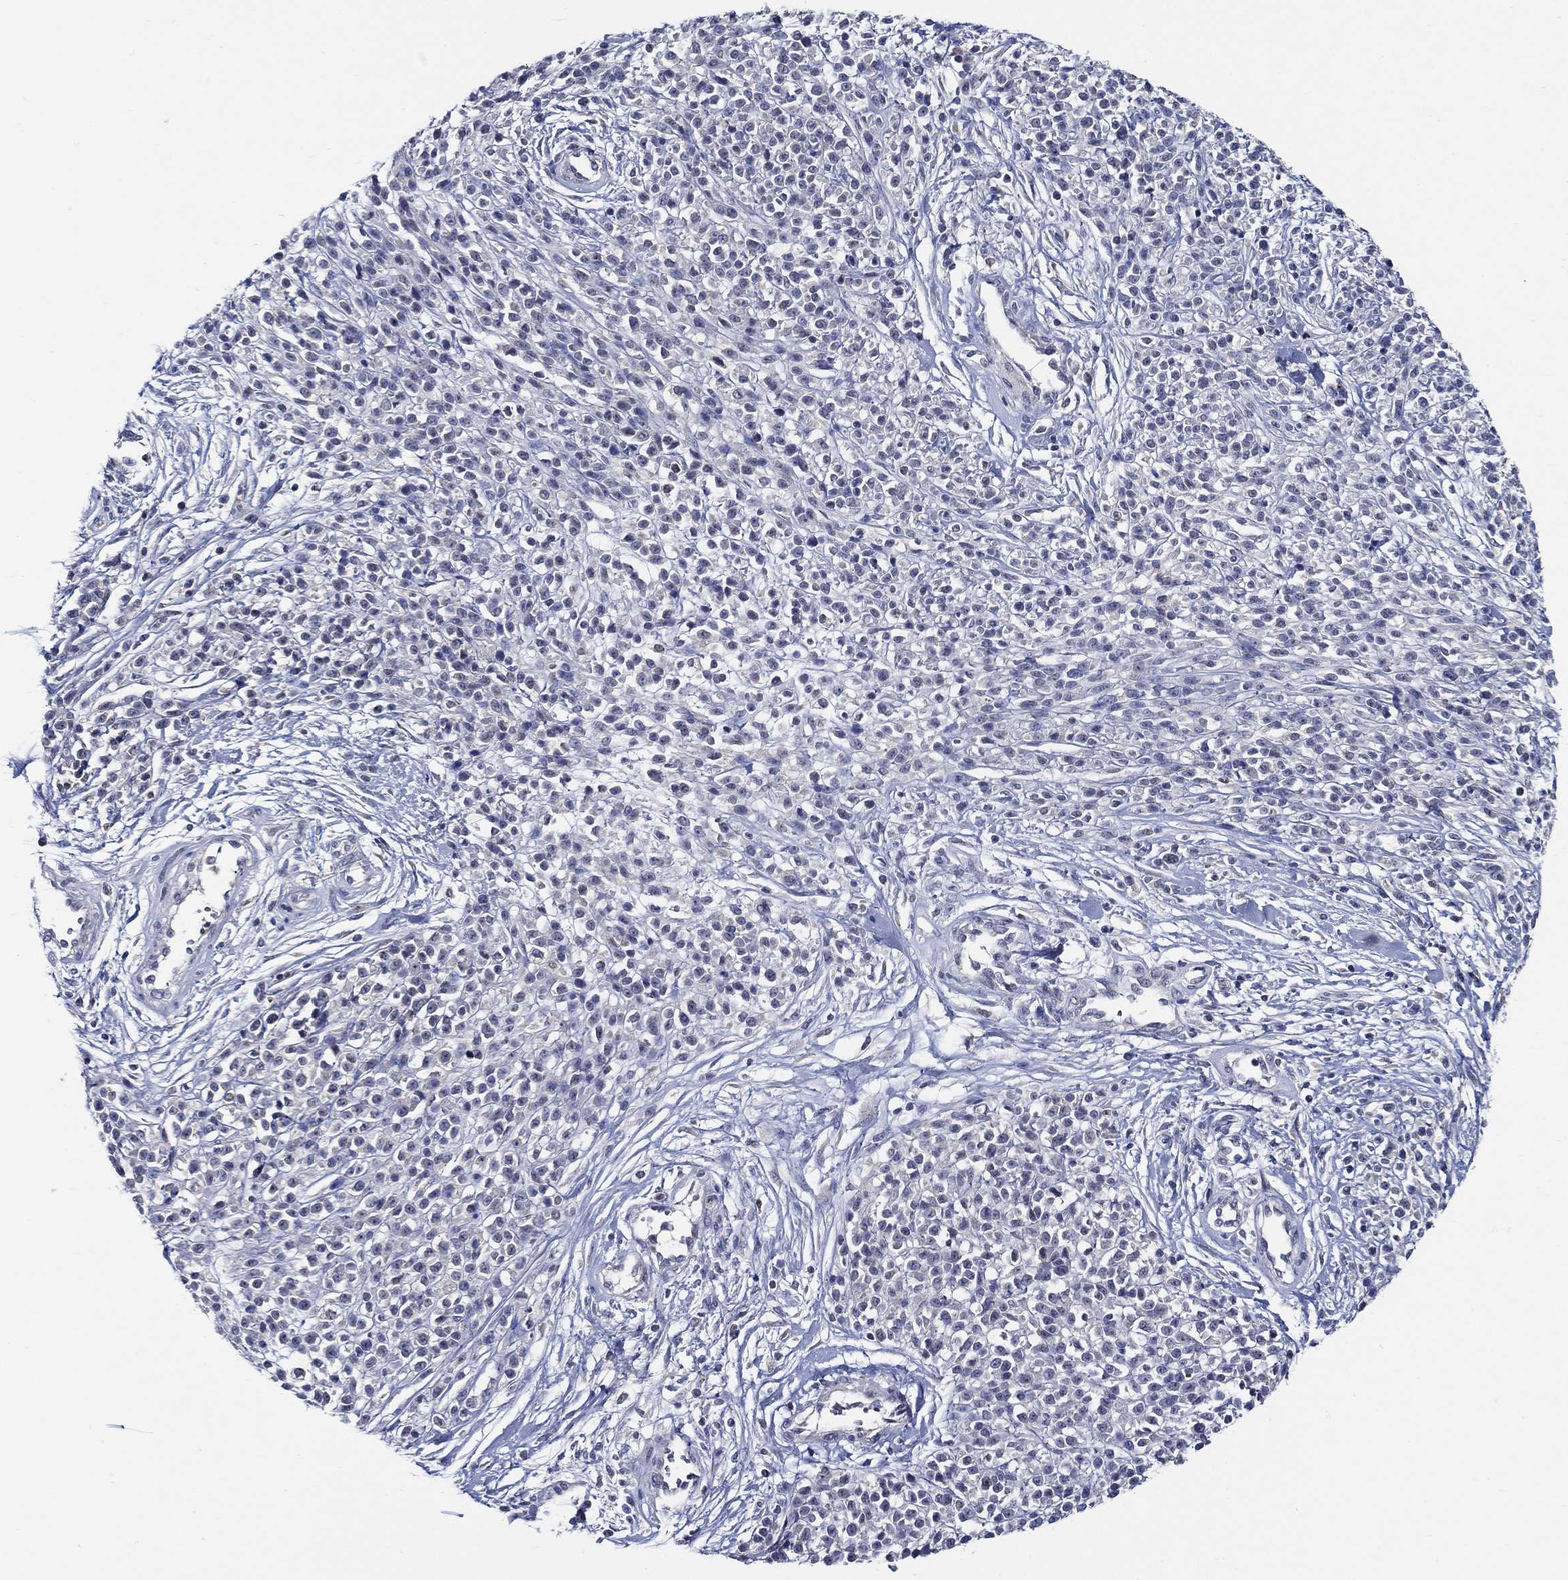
{"staining": {"intensity": "negative", "quantity": "none", "location": "none"}, "tissue": "melanoma", "cell_type": "Tumor cells", "image_type": "cancer", "snomed": [{"axis": "morphology", "description": "Malignant melanoma, NOS"}, {"axis": "topography", "description": "Skin"}, {"axis": "topography", "description": "Skin of trunk"}], "caption": "IHC micrograph of neoplastic tissue: human melanoma stained with DAB (3,3'-diaminobenzidine) exhibits no significant protein staining in tumor cells. The staining was performed using DAB to visualize the protein expression in brown, while the nuclei were stained in blue with hematoxylin (Magnification: 20x).", "gene": "ALOX12", "patient": {"sex": "male", "age": 74}}